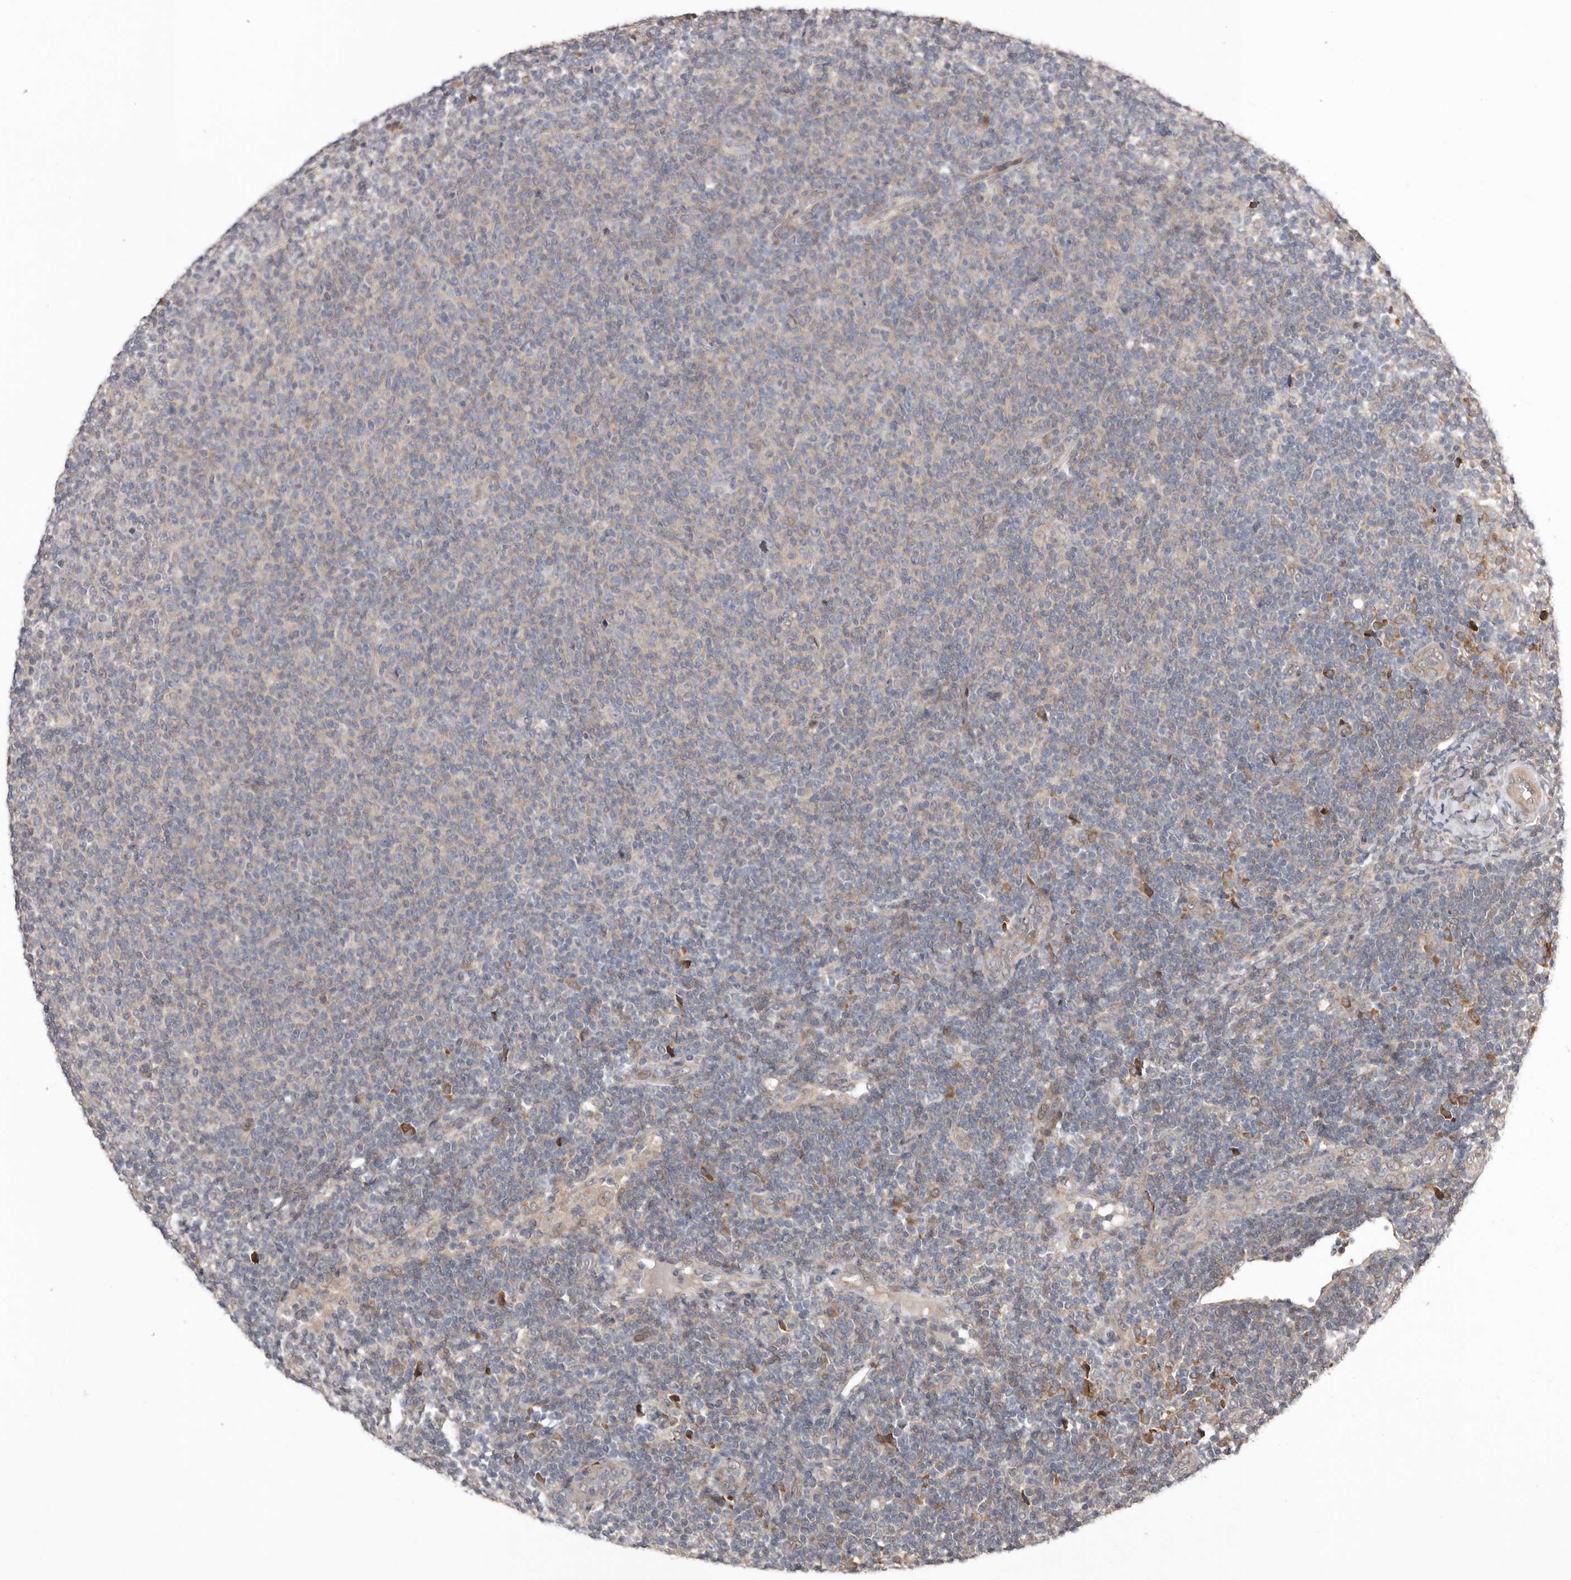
{"staining": {"intensity": "negative", "quantity": "none", "location": "none"}, "tissue": "lymphoma", "cell_type": "Tumor cells", "image_type": "cancer", "snomed": [{"axis": "morphology", "description": "Malignant lymphoma, non-Hodgkin's type, Low grade"}, {"axis": "topography", "description": "Lymph node"}], "caption": "IHC of lymphoma displays no positivity in tumor cells.", "gene": "CHML", "patient": {"sex": "male", "age": 66}}